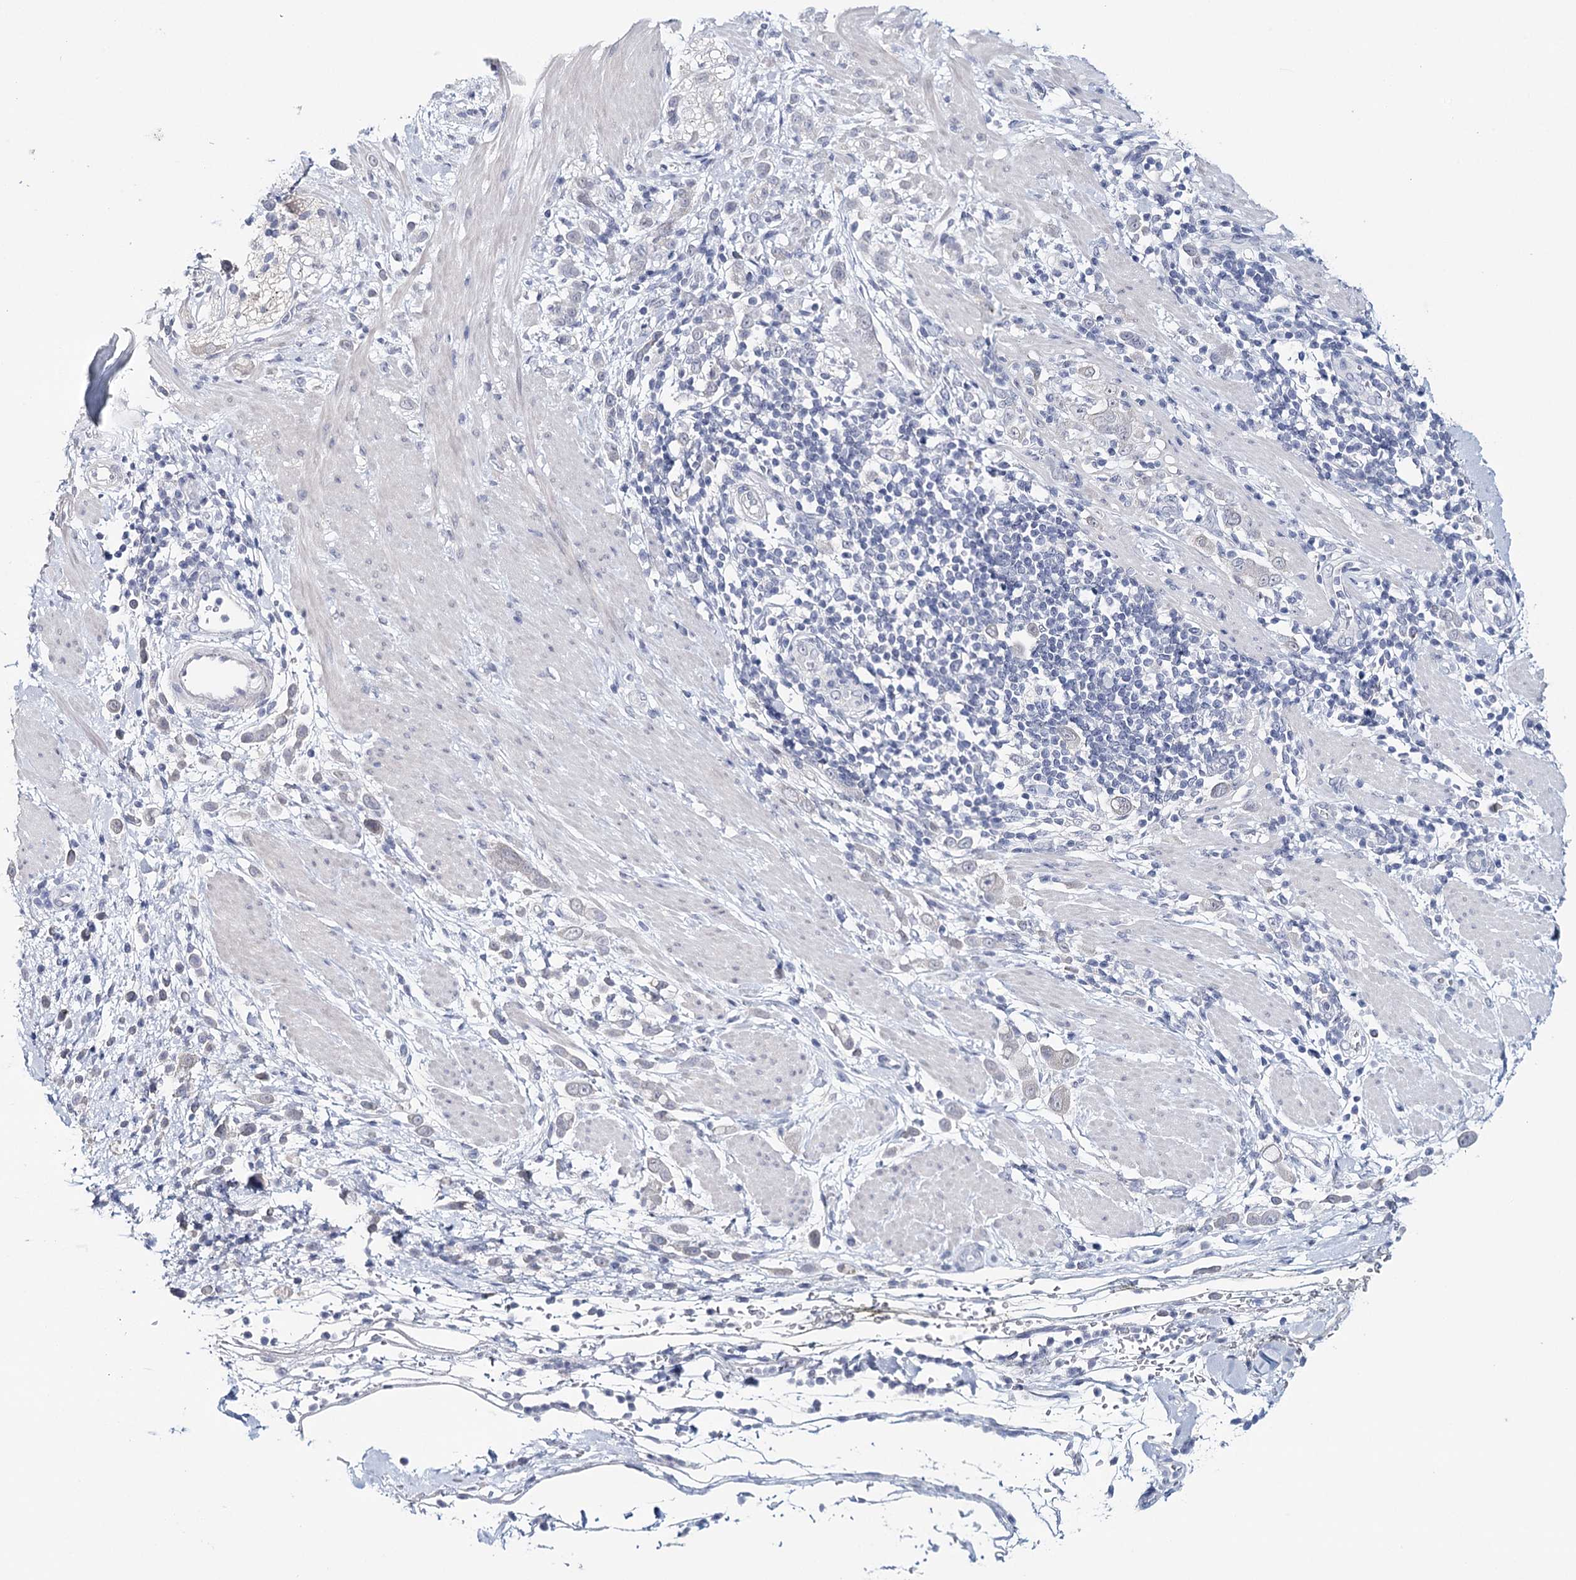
{"staining": {"intensity": "negative", "quantity": "none", "location": "none"}, "tissue": "pancreatic cancer", "cell_type": "Tumor cells", "image_type": "cancer", "snomed": [{"axis": "morphology", "description": "Normal tissue, NOS"}, {"axis": "morphology", "description": "Adenocarcinoma, NOS"}, {"axis": "topography", "description": "Pancreas"}], "caption": "This is an immunohistochemistry histopathology image of pancreatic adenocarcinoma. There is no positivity in tumor cells.", "gene": "HSPA4L", "patient": {"sex": "female", "age": 64}}